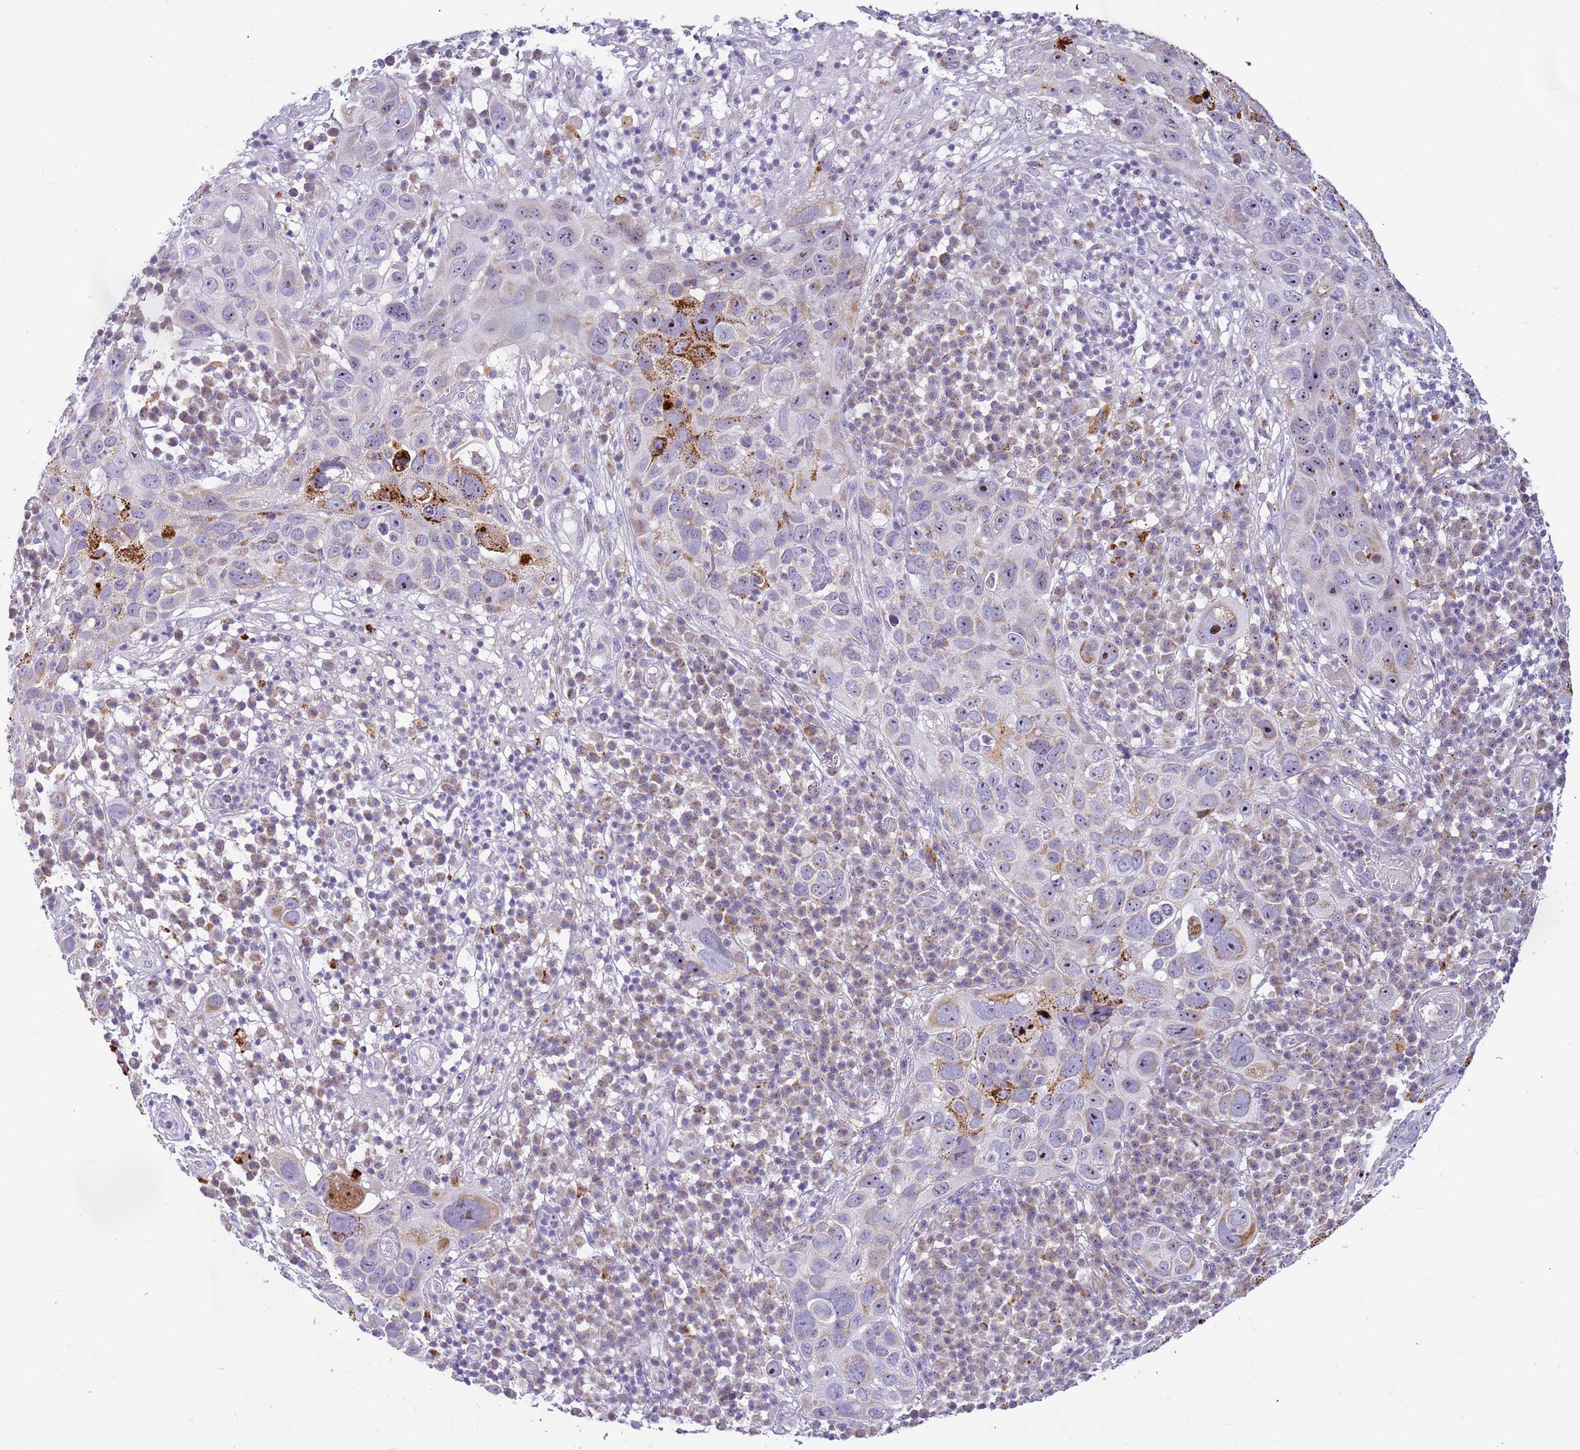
{"staining": {"intensity": "moderate", "quantity": "<25%", "location": "cytoplasmic/membranous"}, "tissue": "skin cancer", "cell_type": "Tumor cells", "image_type": "cancer", "snomed": [{"axis": "morphology", "description": "Squamous cell carcinoma in situ, NOS"}, {"axis": "morphology", "description": "Squamous cell carcinoma, NOS"}, {"axis": "topography", "description": "Skin"}], "caption": "Tumor cells demonstrate low levels of moderate cytoplasmic/membranous expression in approximately <25% of cells in squamous cell carcinoma in situ (skin). (IHC, brightfield microscopy, high magnification).", "gene": "DNAJA3", "patient": {"sex": "male", "age": 93}}